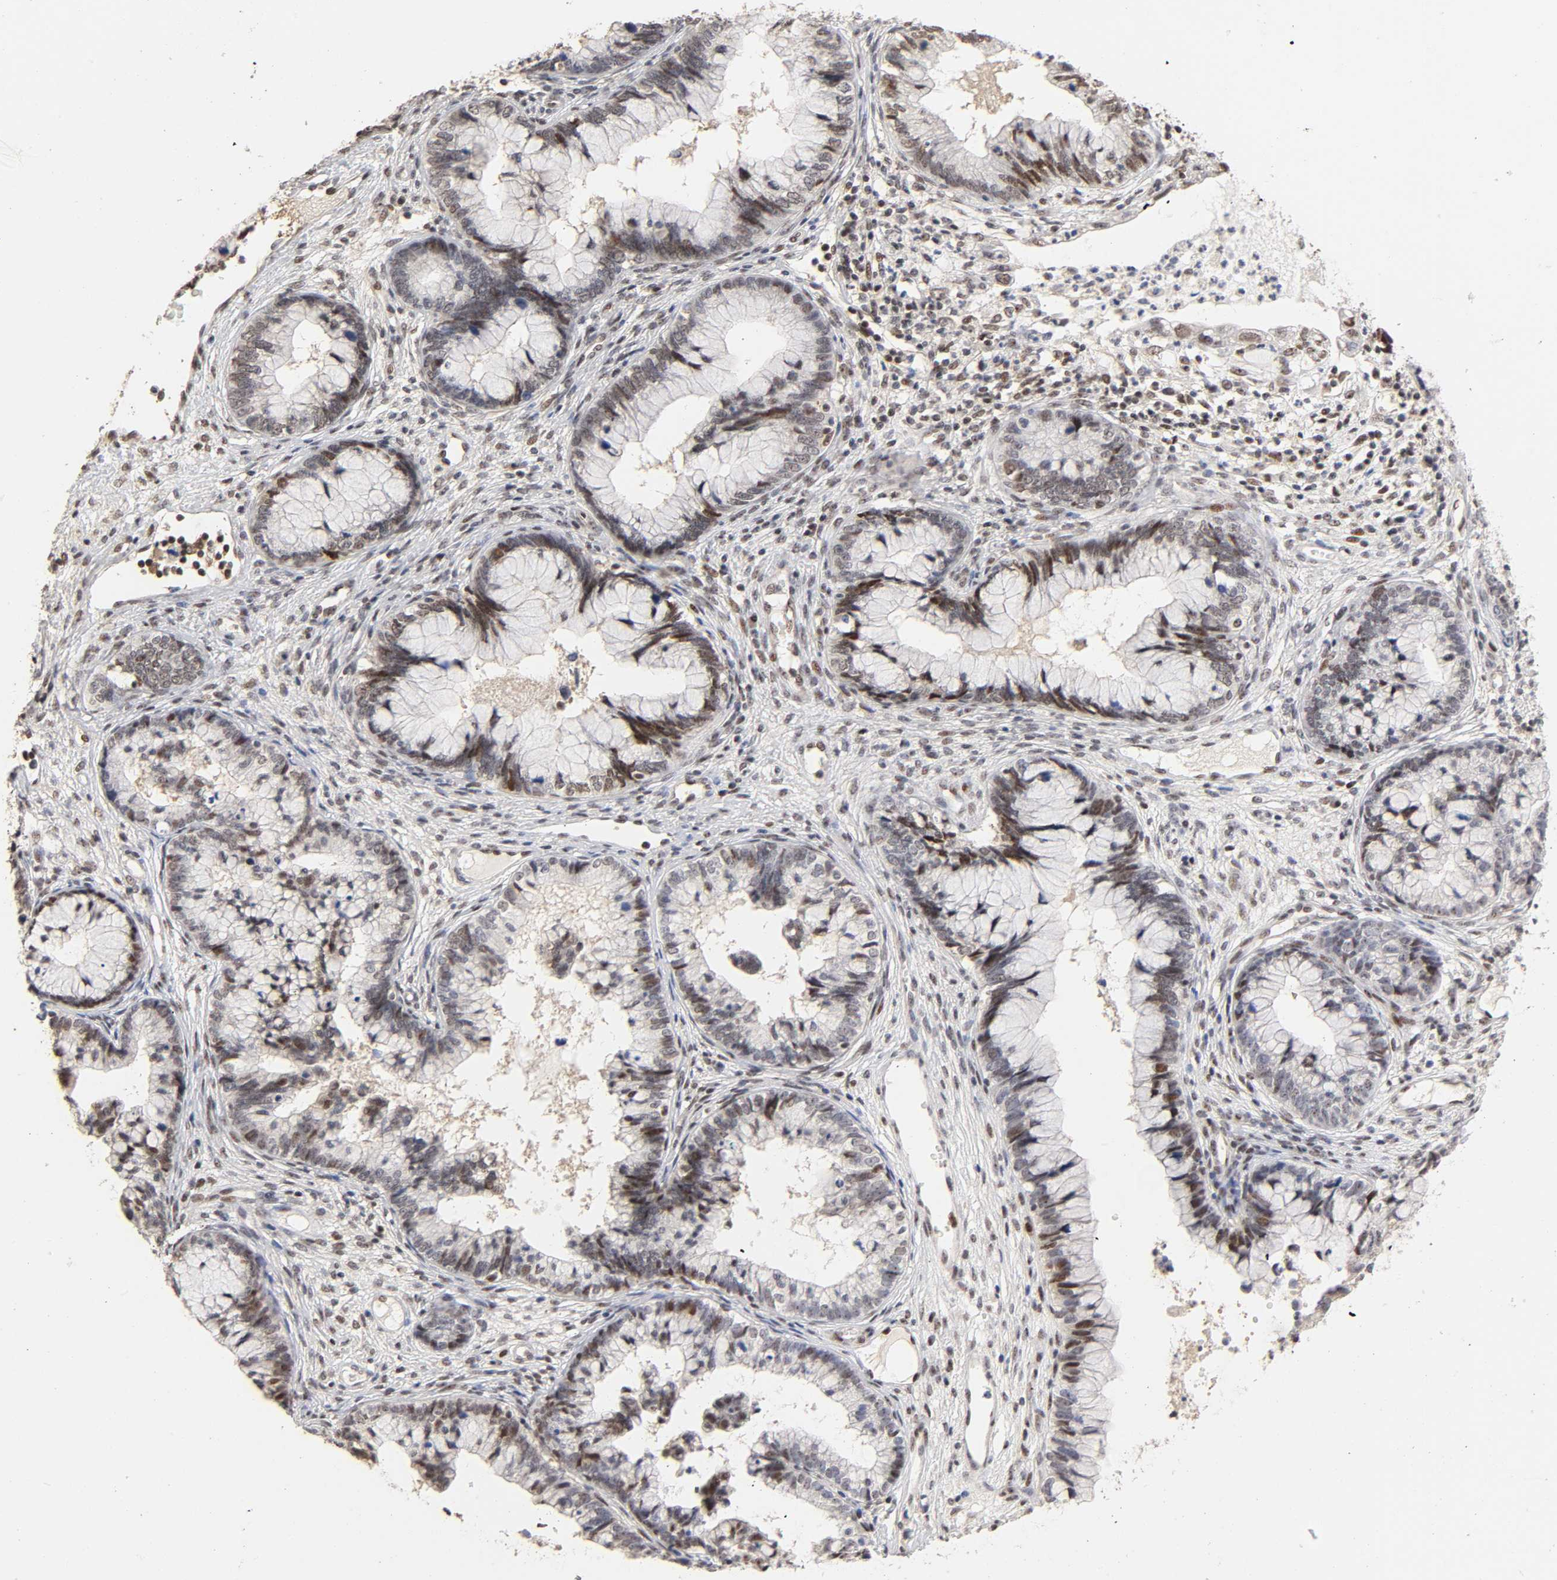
{"staining": {"intensity": "moderate", "quantity": "25%-75%", "location": "nuclear"}, "tissue": "cervical cancer", "cell_type": "Tumor cells", "image_type": "cancer", "snomed": [{"axis": "morphology", "description": "Adenocarcinoma, NOS"}, {"axis": "topography", "description": "Cervix"}], "caption": "IHC of human cervical adenocarcinoma displays medium levels of moderate nuclear expression in about 25%-75% of tumor cells.", "gene": "TP53RK", "patient": {"sex": "female", "age": 44}}